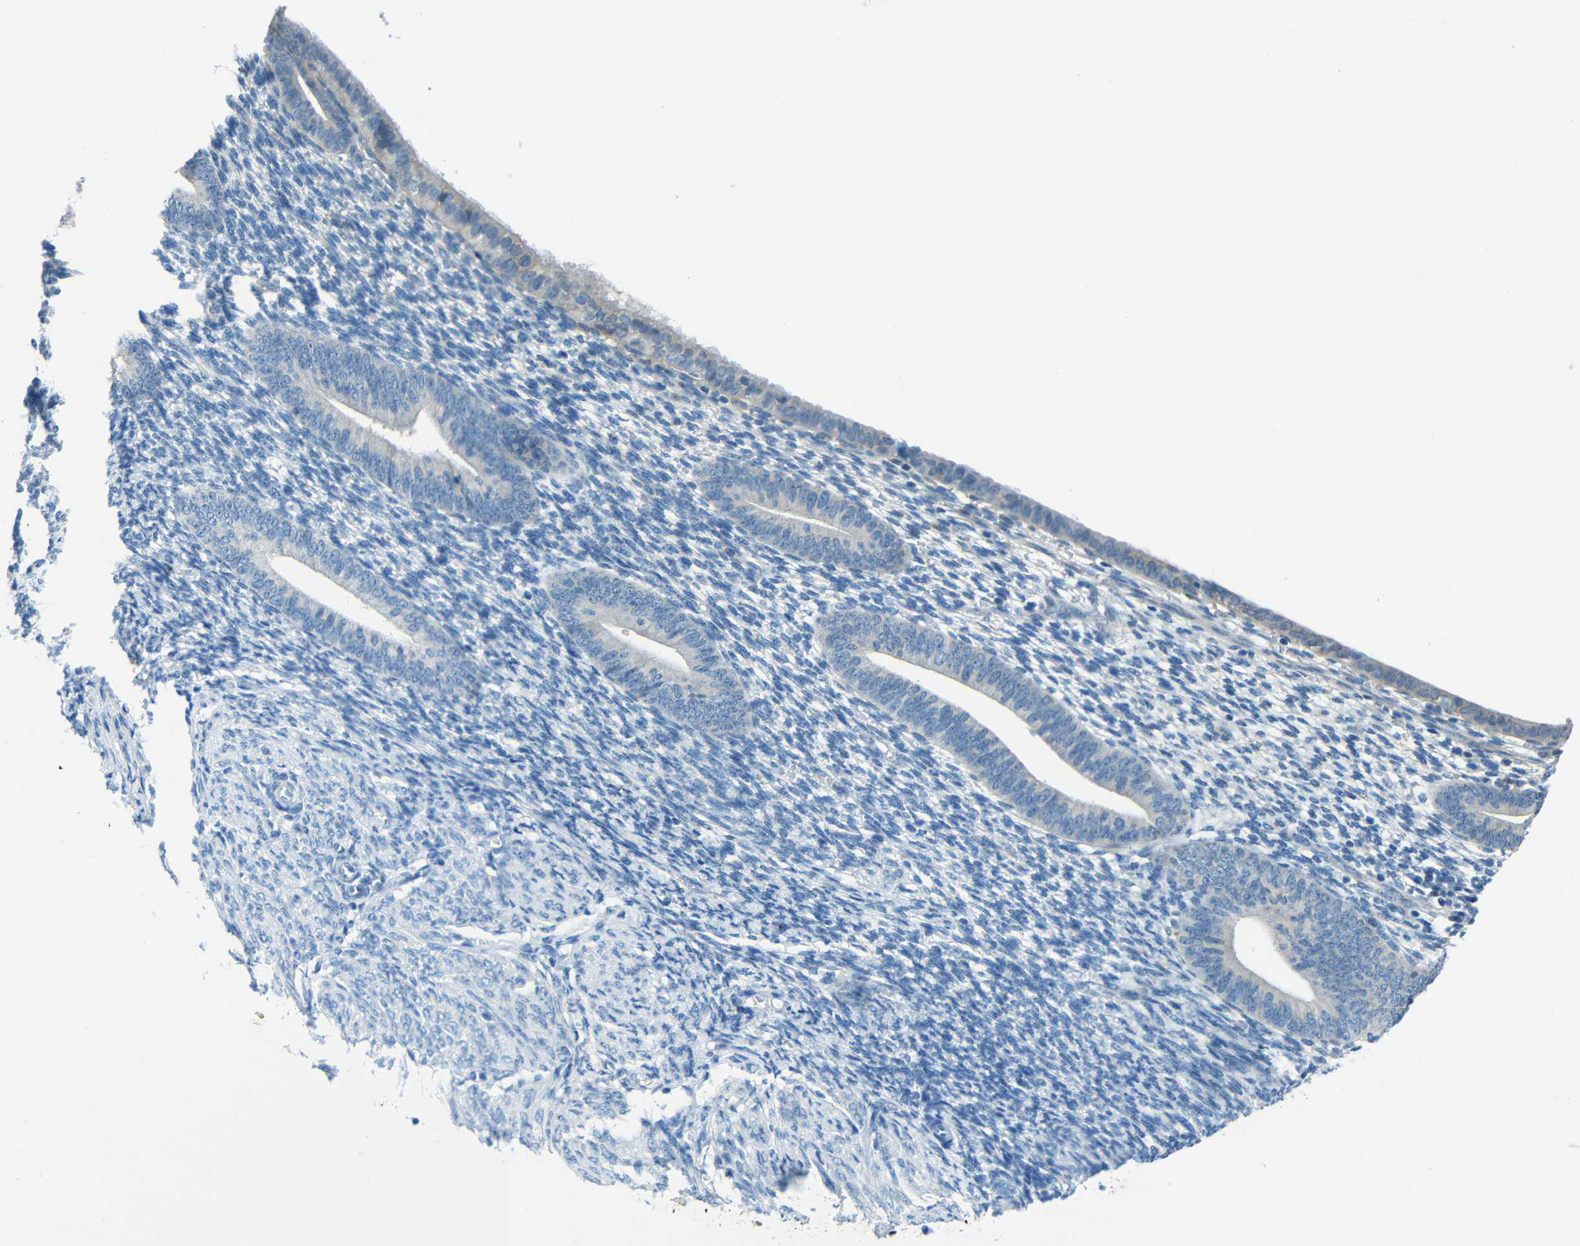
{"staining": {"intensity": "negative", "quantity": "none", "location": "none"}, "tissue": "endometrium", "cell_type": "Cells in endometrial stroma", "image_type": "normal", "snomed": [{"axis": "morphology", "description": "Normal tissue, NOS"}, {"axis": "topography", "description": "Endometrium"}], "caption": "An immunohistochemistry (IHC) photomicrograph of normal endometrium is shown. There is no staining in cells in endometrial stroma of endometrium.", "gene": "CYP26B1", "patient": {"sex": "female", "age": 57}}